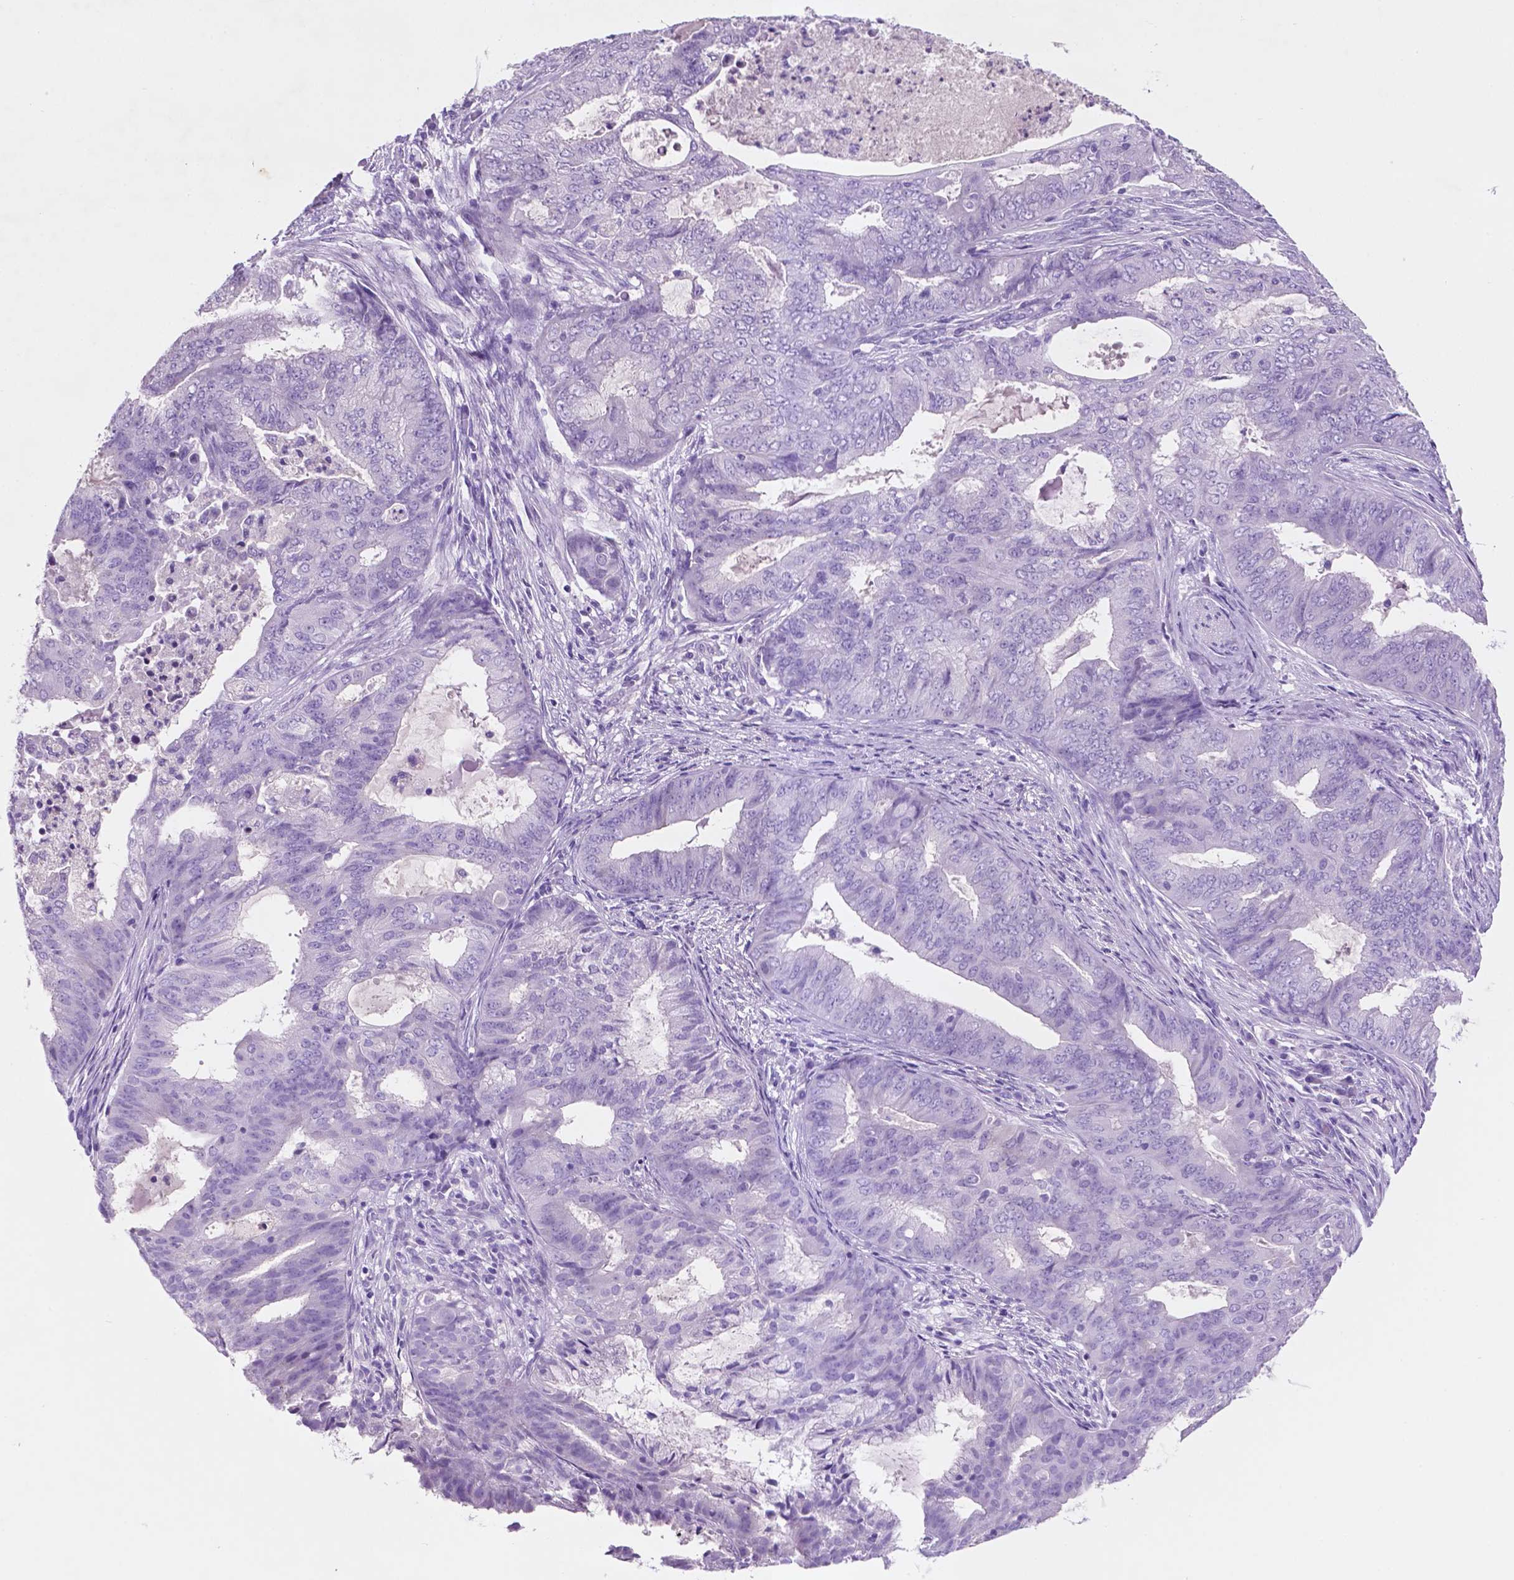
{"staining": {"intensity": "negative", "quantity": "none", "location": "none"}, "tissue": "endometrial cancer", "cell_type": "Tumor cells", "image_type": "cancer", "snomed": [{"axis": "morphology", "description": "Adenocarcinoma, NOS"}, {"axis": "topography", "description": "Endometrium"}], "caption": "An image of endometrial adenocarcinoma stained for a protein displays no brown staining in tumor cells.", "gene": "POU4F1", "patient": {"sex": "female", "age": 62}}